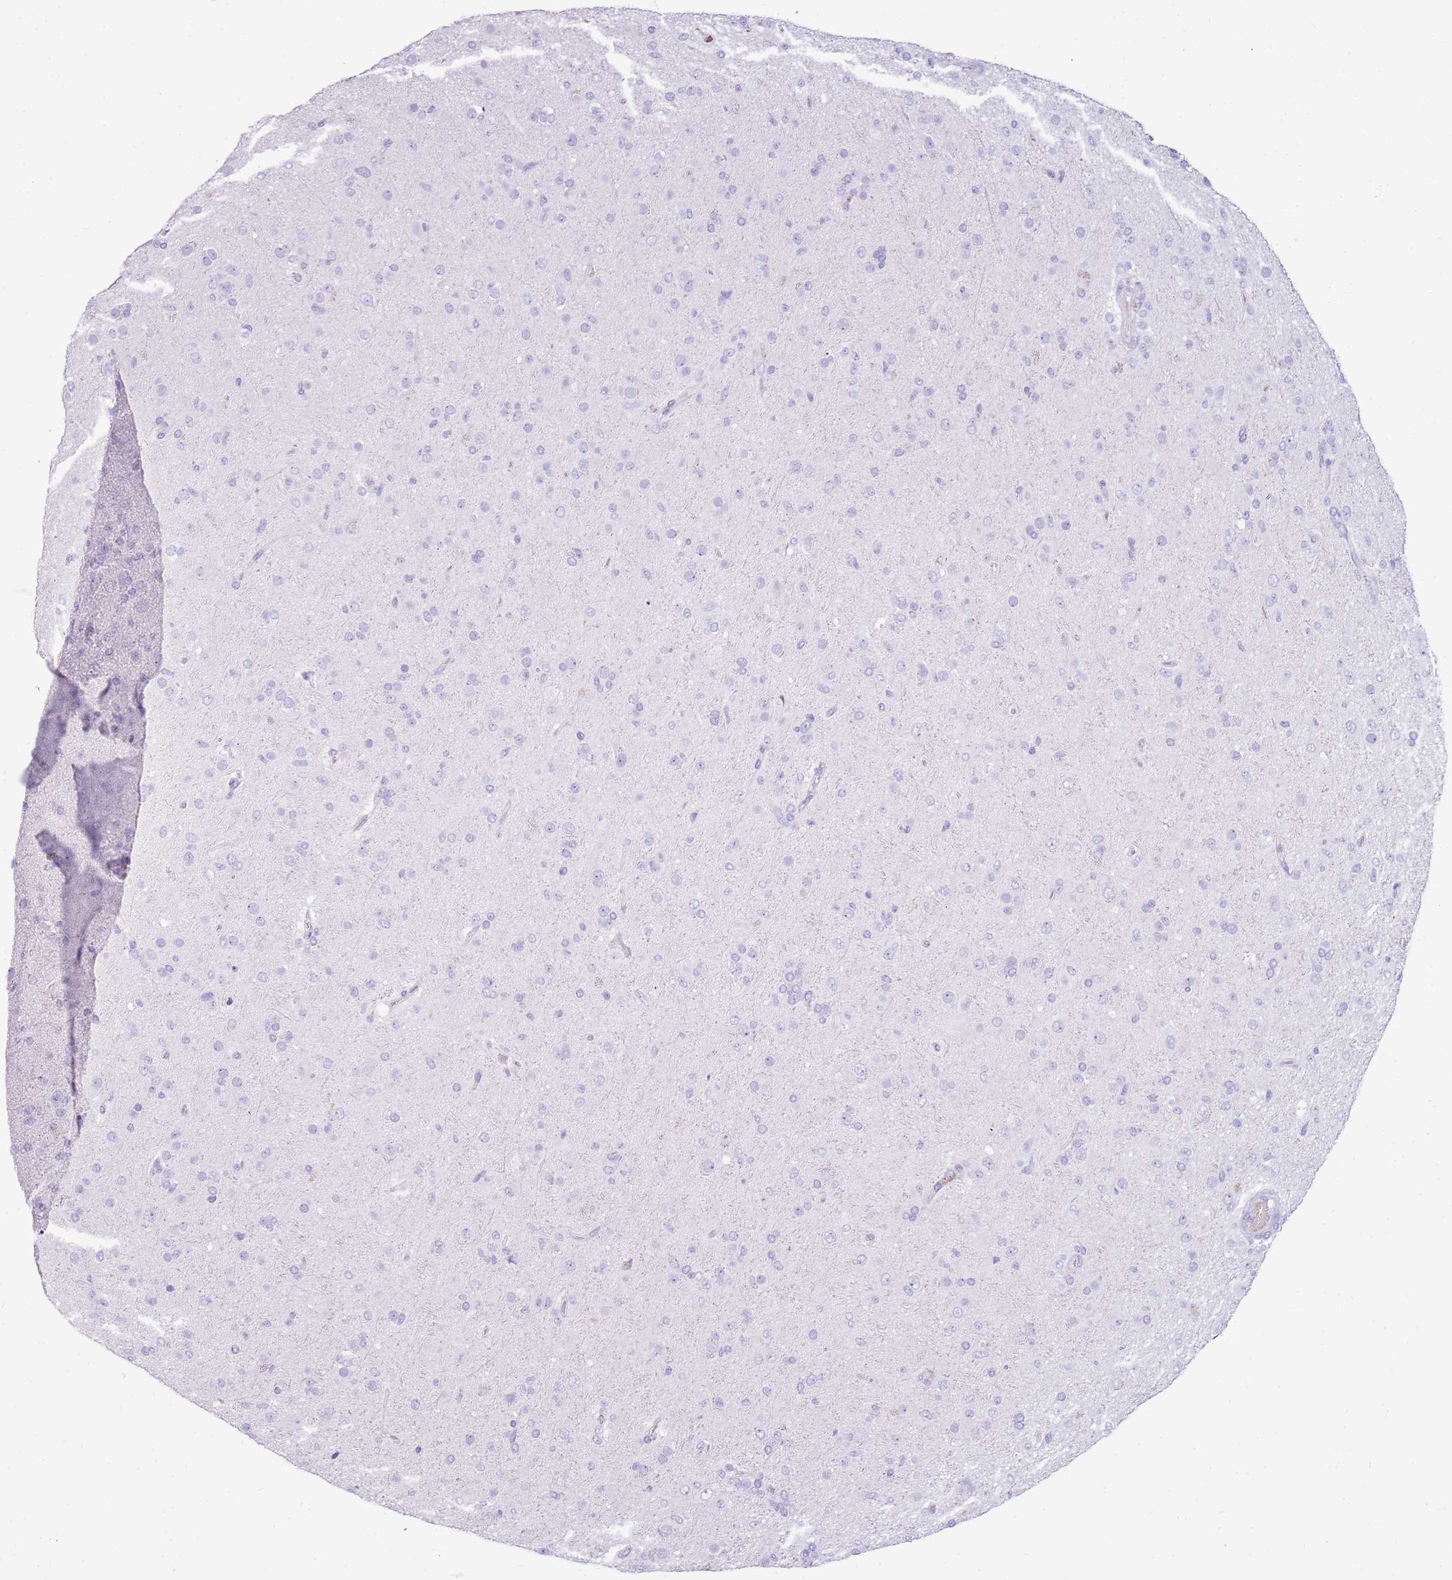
{"staining": {"intensity": "negative", "quantity": "none", "location": "none"}, "tissue": "glioma", "cell_type": "Tumor cells", "image_type": "cancer", "snomed": [{"axis": "morphology", "description": "Glioma, malignant, Low grade"}, {"axis": "topography", "description": "Brain"}], "caption": "Immunohistochemical staining of human glioma demonstrates no significant positivity in tumor cells.", "gene": "IGKV3D-11", "patient": {"sex": "male", "age": 65}}